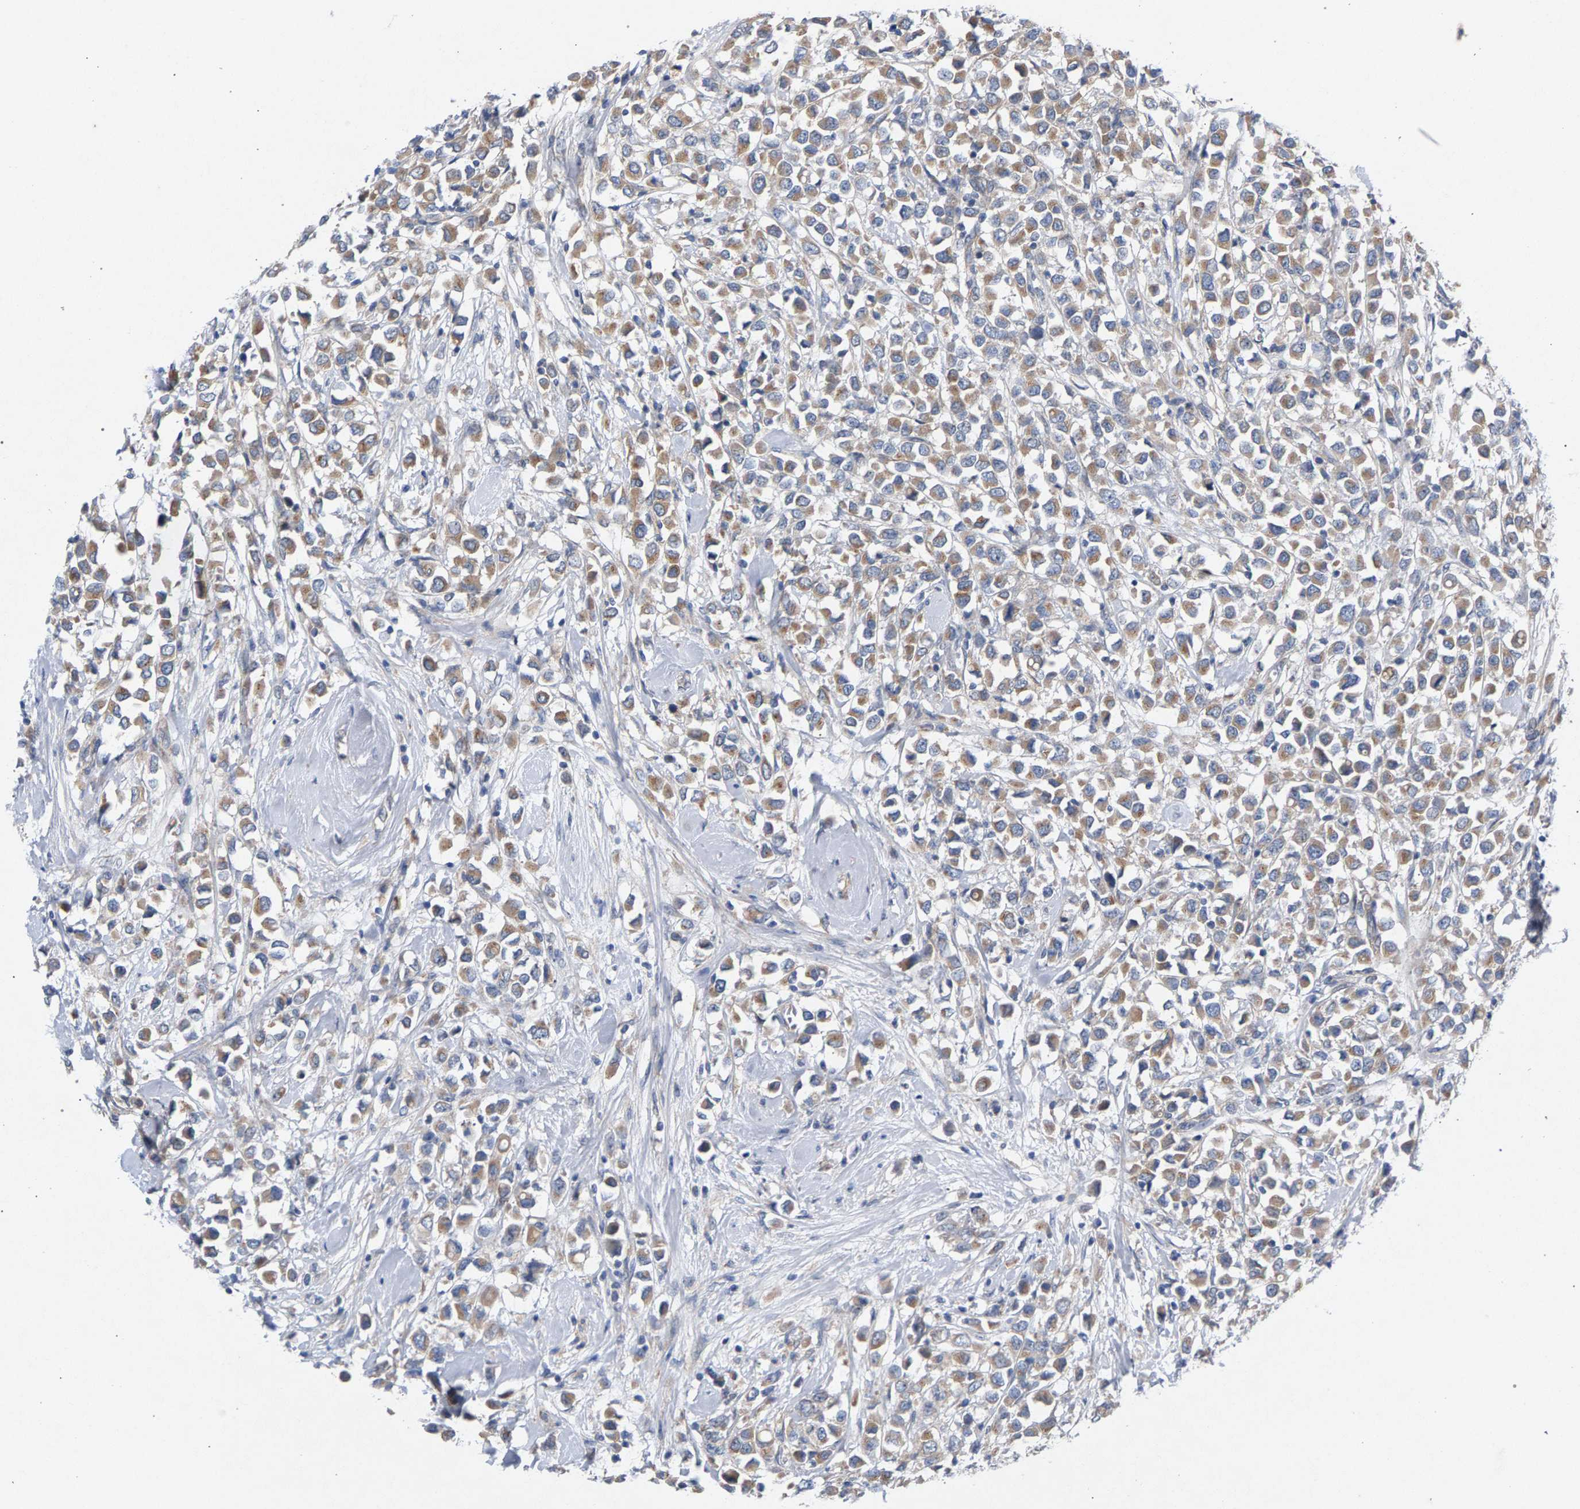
{"staining": {"intensity": "moderate", "quantity": ">75%", "location": "cytoplasmic/membranous"}, "tissue": "breast cancer", "cell_type": "Tumor cells", "image_type": "cancer", "snomed": [{"axis": "morphology", "description": "Duct carcinoma"}, {"axis": "topography", "description": "Breast"}], "caption": "Protein staining of invasive ductal carcinoma (breast) tissue demonstrates moderate cytoplasmic/membranous positivity in approximately >75% of tumor cells.", "gene": "MAMDC2", "patient": {"sex": "female", "age": 61}}